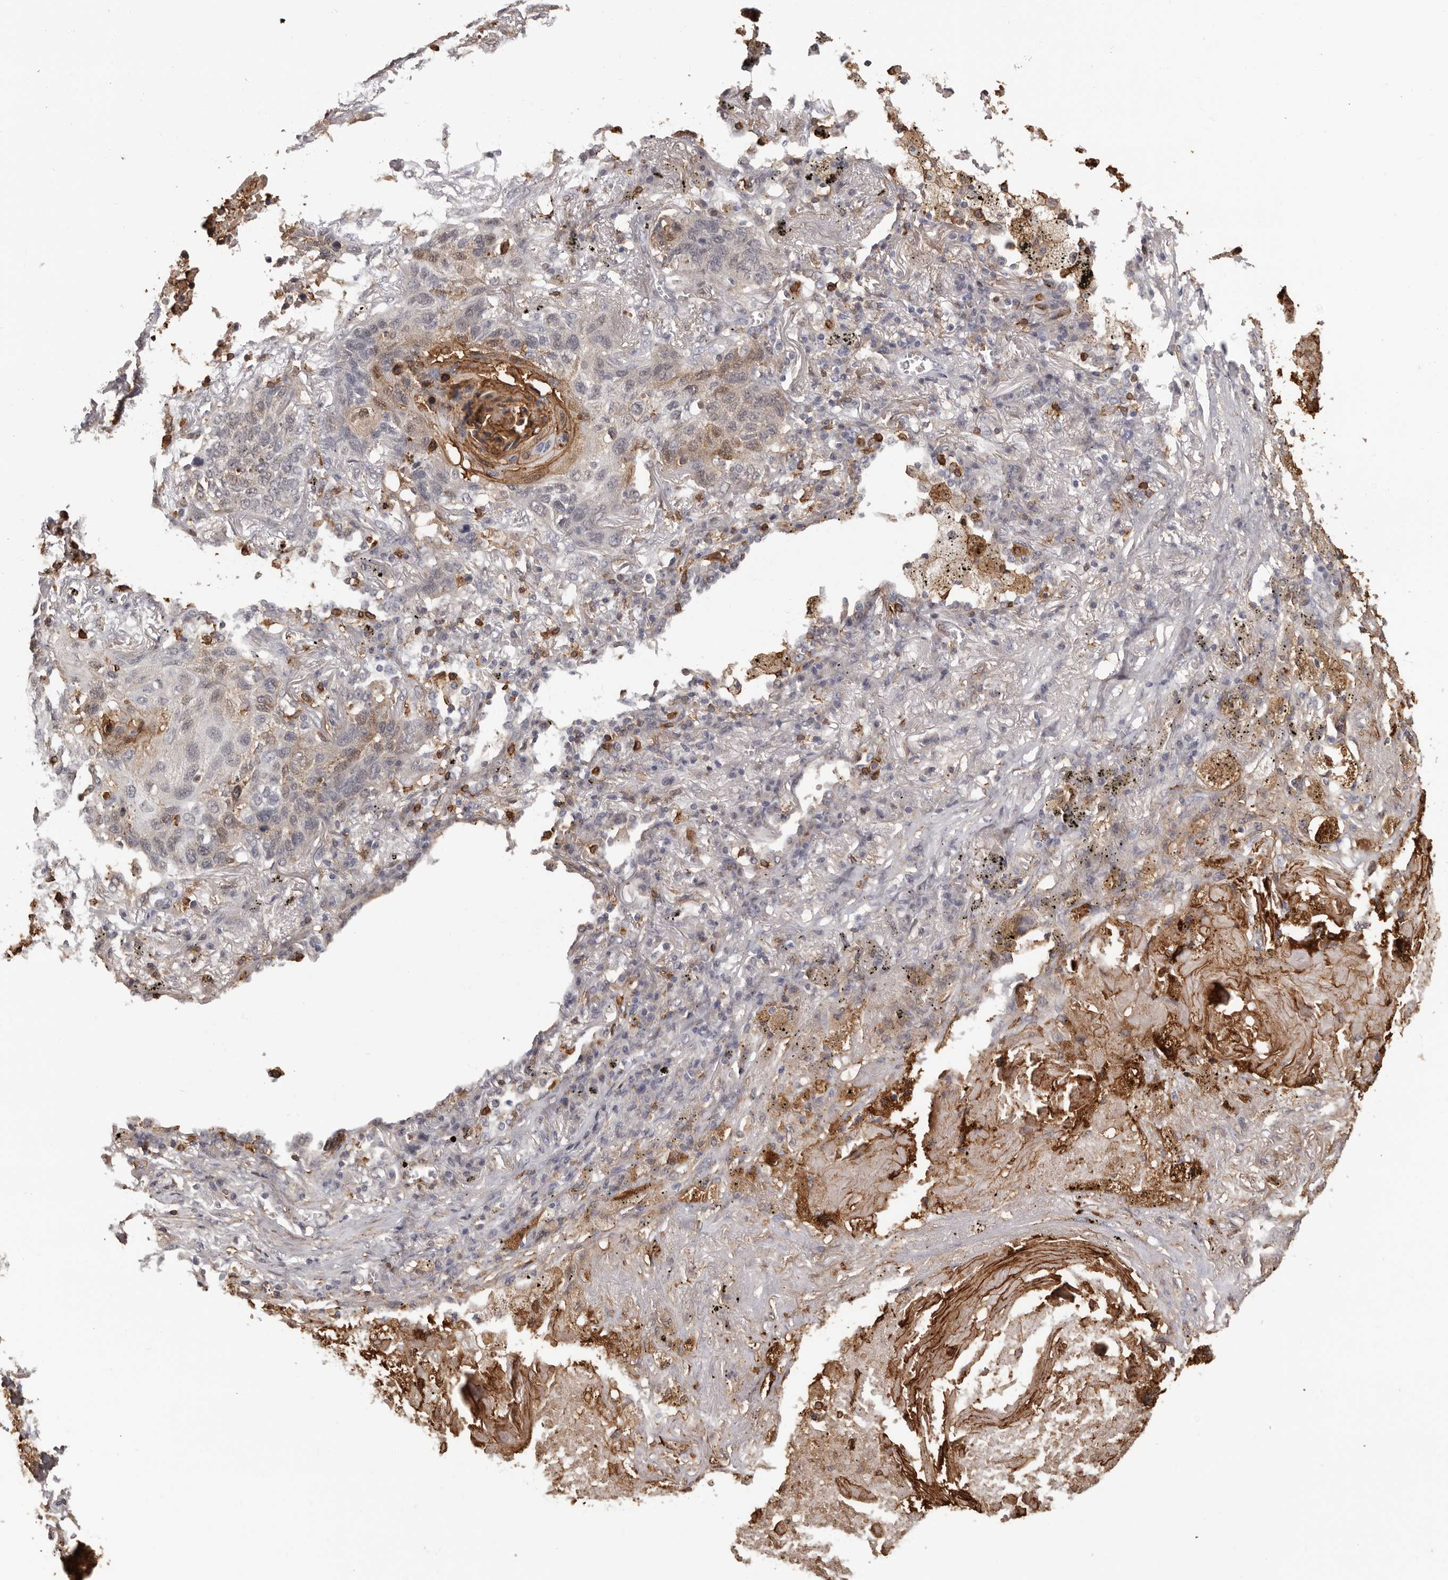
{"staining": {"intensity": "moderate", "quantity": "<25%", "location": "cytoplasmic/membranous"}, "tissue": "lung cancer", "cell_type": "Tumor cells", "image_type": "cancer", "snomed": [{"axis": "morphology", "description": "Squamous cell carcinoma, NOS"}, {"axis": "topography", "description": "Lung"}], "caption": "Lung squamous cell carcinoma stained with IHC exhibits moderate cytoplasmic/membranous expression in about <25% of tumor cells.", "gene": "PRR12", "patient": {"sex": "female", "age": 63}}